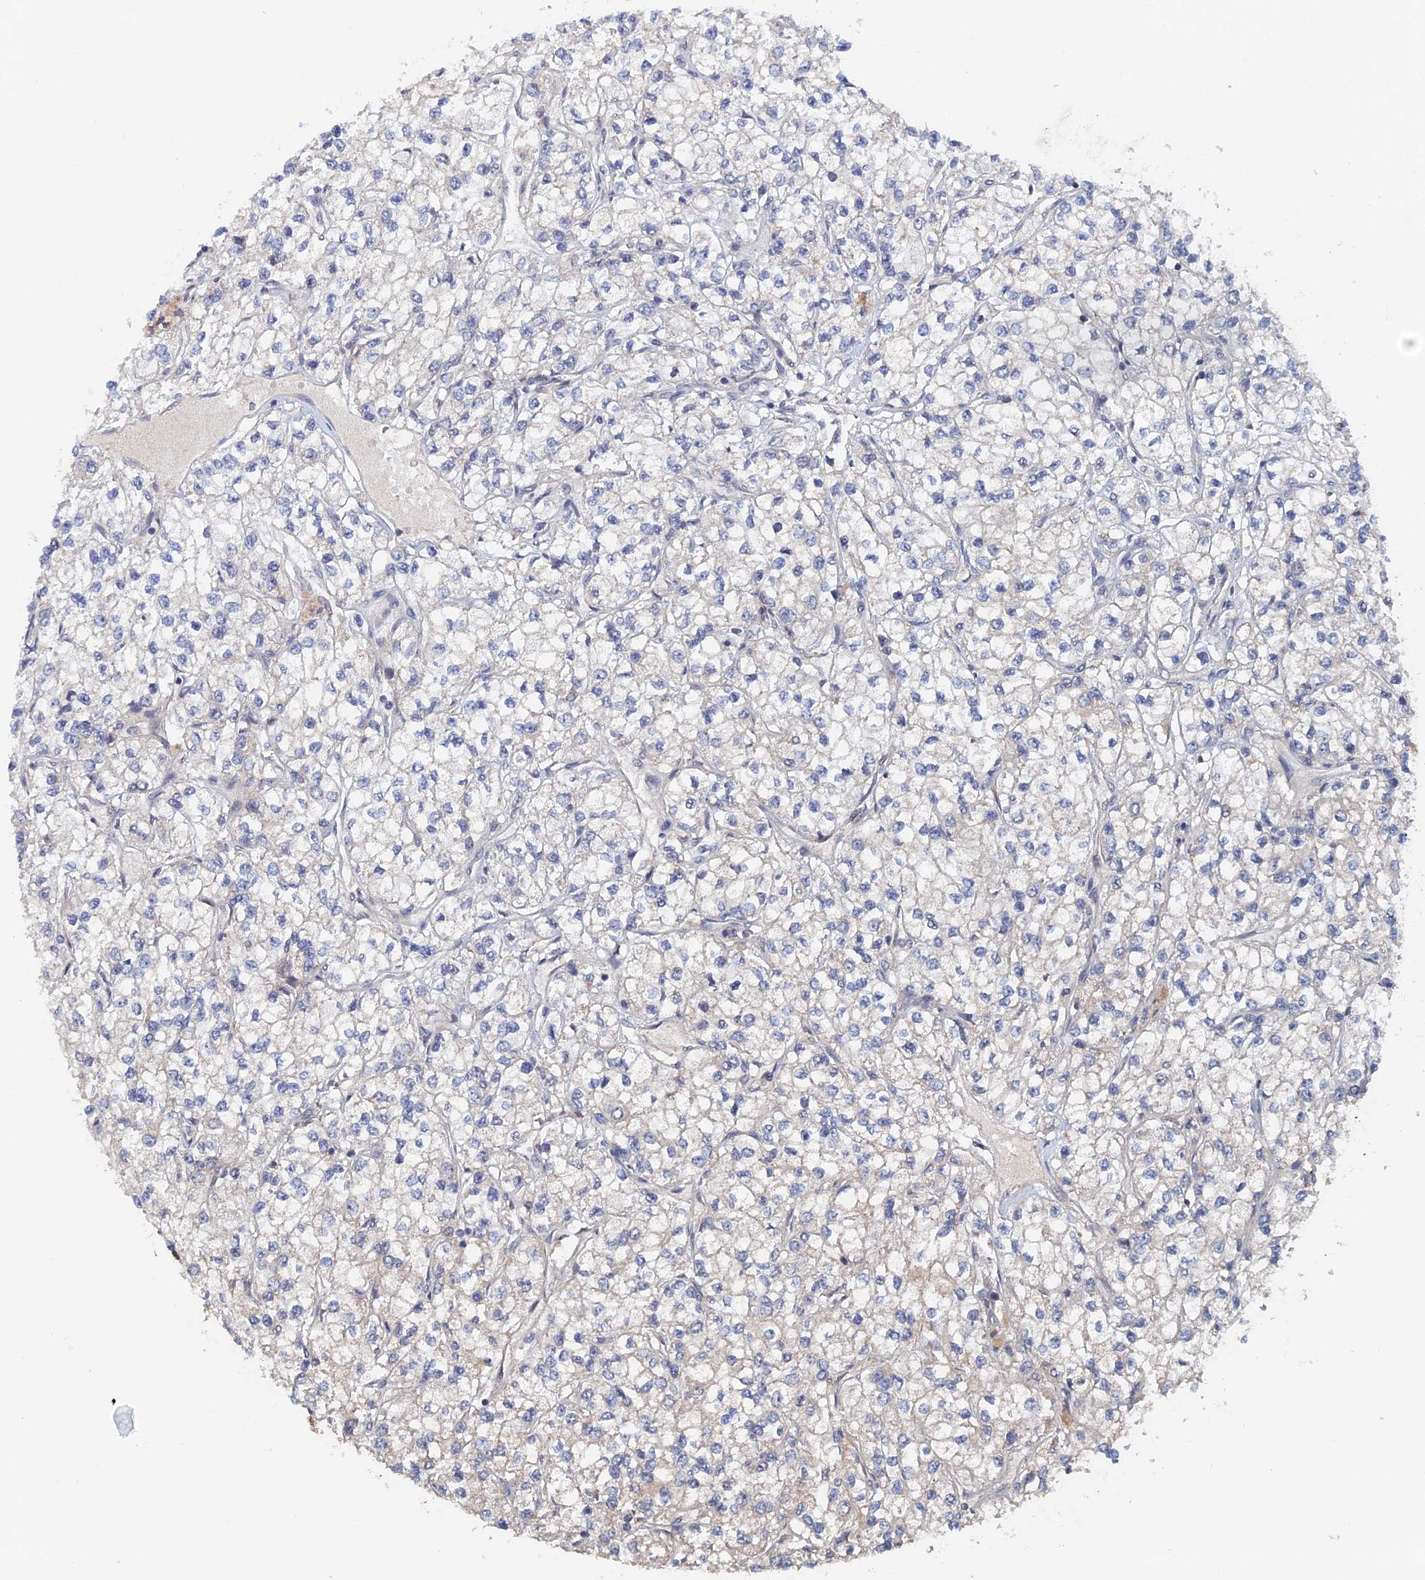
{"staining": {"intensity": "negative", "quantity": "none", "location": "none"}, "tissue": "renal cancer", "cell_type": "Tumor cells", "image_type": "cancer", "snomed": [{"axis": "morphology", "description": "Adenocarcinoma, NOS"}, {"axis": "topography", "description": "Kidney"}], "caption": "The photomicrograph shows no staining of tumor cells in adenocarcinoma (renal).", "gene": "ELOVL6", "patient": {"sex": "male", "age": 80}}